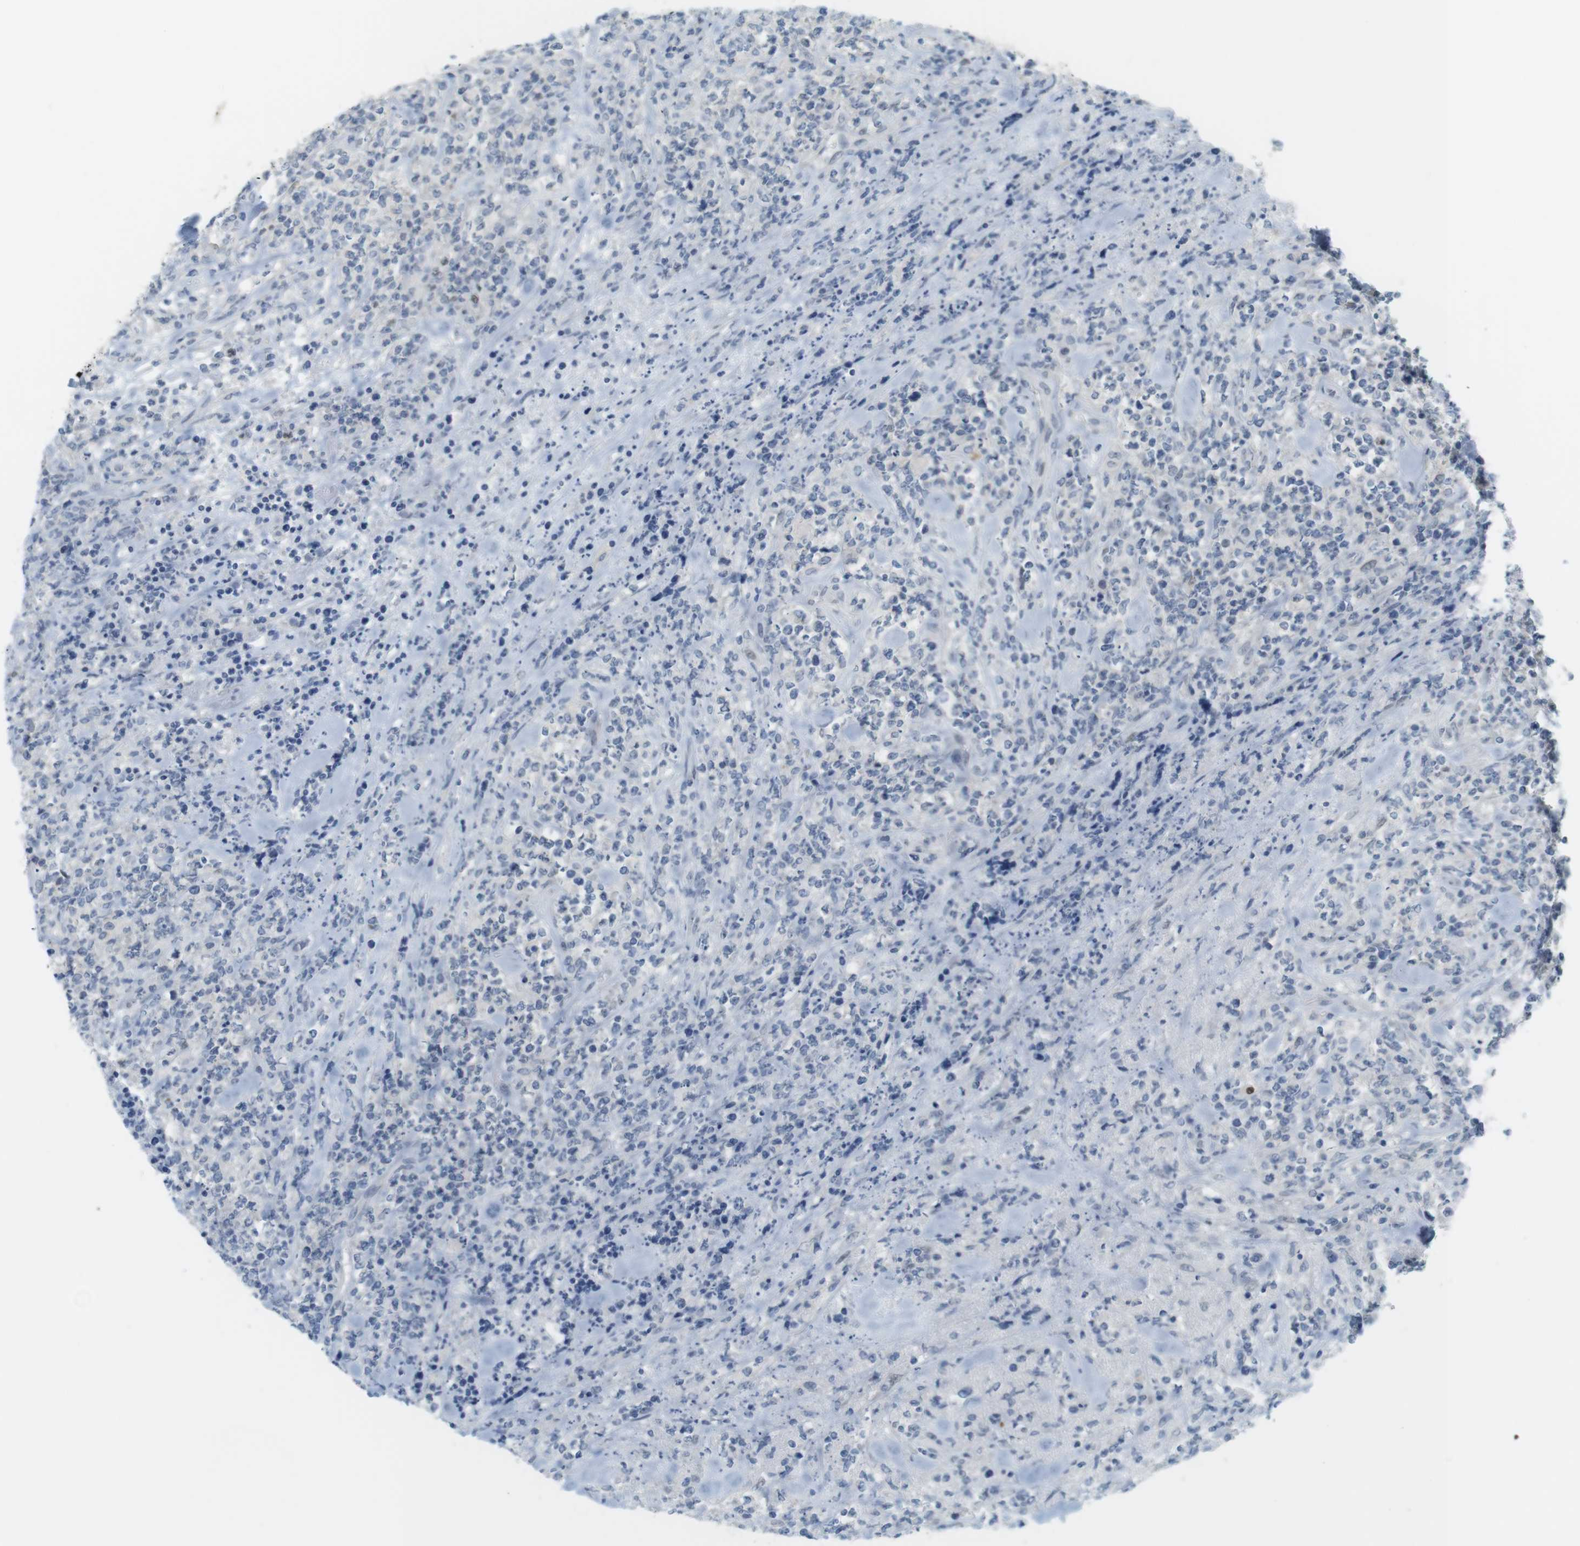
{"staining": {"intensity": "negative", "quantity": "none", "location": "none"}, "tissue": "lymphoma", "cell_type": "Tumor cells", "image_type": "cancer", "snomed": [{"axis": "morphology", "description": "Malignant lymphoma, non-Hodgkin's type, High grade"}, {"axis": "topography", "description": "Soft tissue"}], "caption": "An immunohistochemistry photomicrograph of lymphoma is shown. There is no staining in tumor cells of lymphoma. Brightfield microscopy of immunohistochemistry (IHC) stained with DAB (3,3'-diaminobenzidine) (brown) and hematoxylin (blue), captured at high magnification.", "gene": "CREB3L2", "patient": {"sex": "male", "age": 18}}